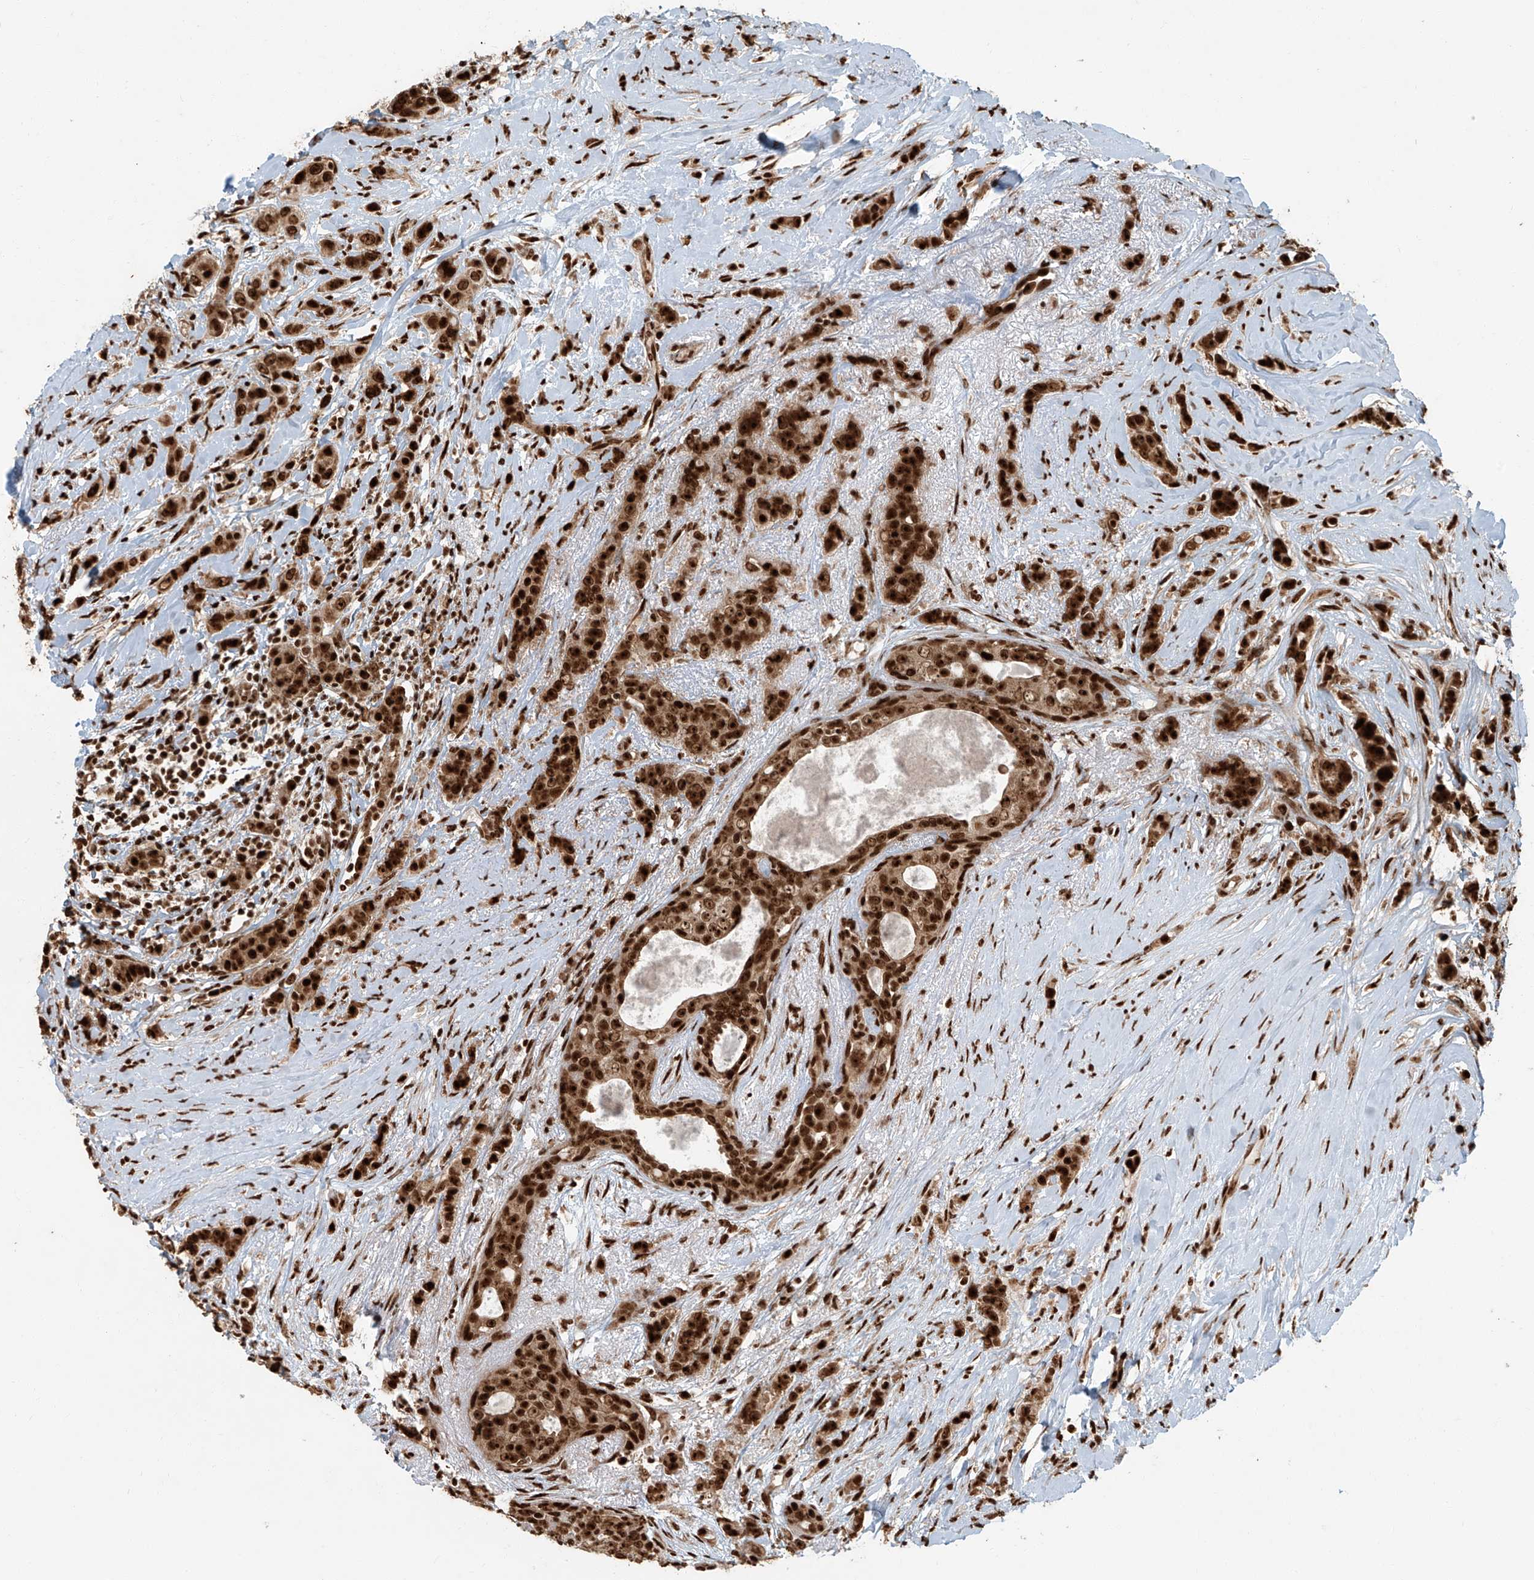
{"staining": {"intensity": "strong", "quantity": ">75%", "location": "nuclear"}, "tissue": "breast cancer", "cell_type": "Tumor cells", "image_type": "cancer", "snomed": [{"axis": "morphology", "description": "Lobular carcinoma"}, {"axis": "topography", "description": "Breast"}], "caption": "Protein analysis of breast cancer (lobular carcinoma) tissue demonstrates strong nuclear expression in about >75% of tumor cells.", "gene": "FAM193B", "patient": {"sex": "female", "age": 51}}